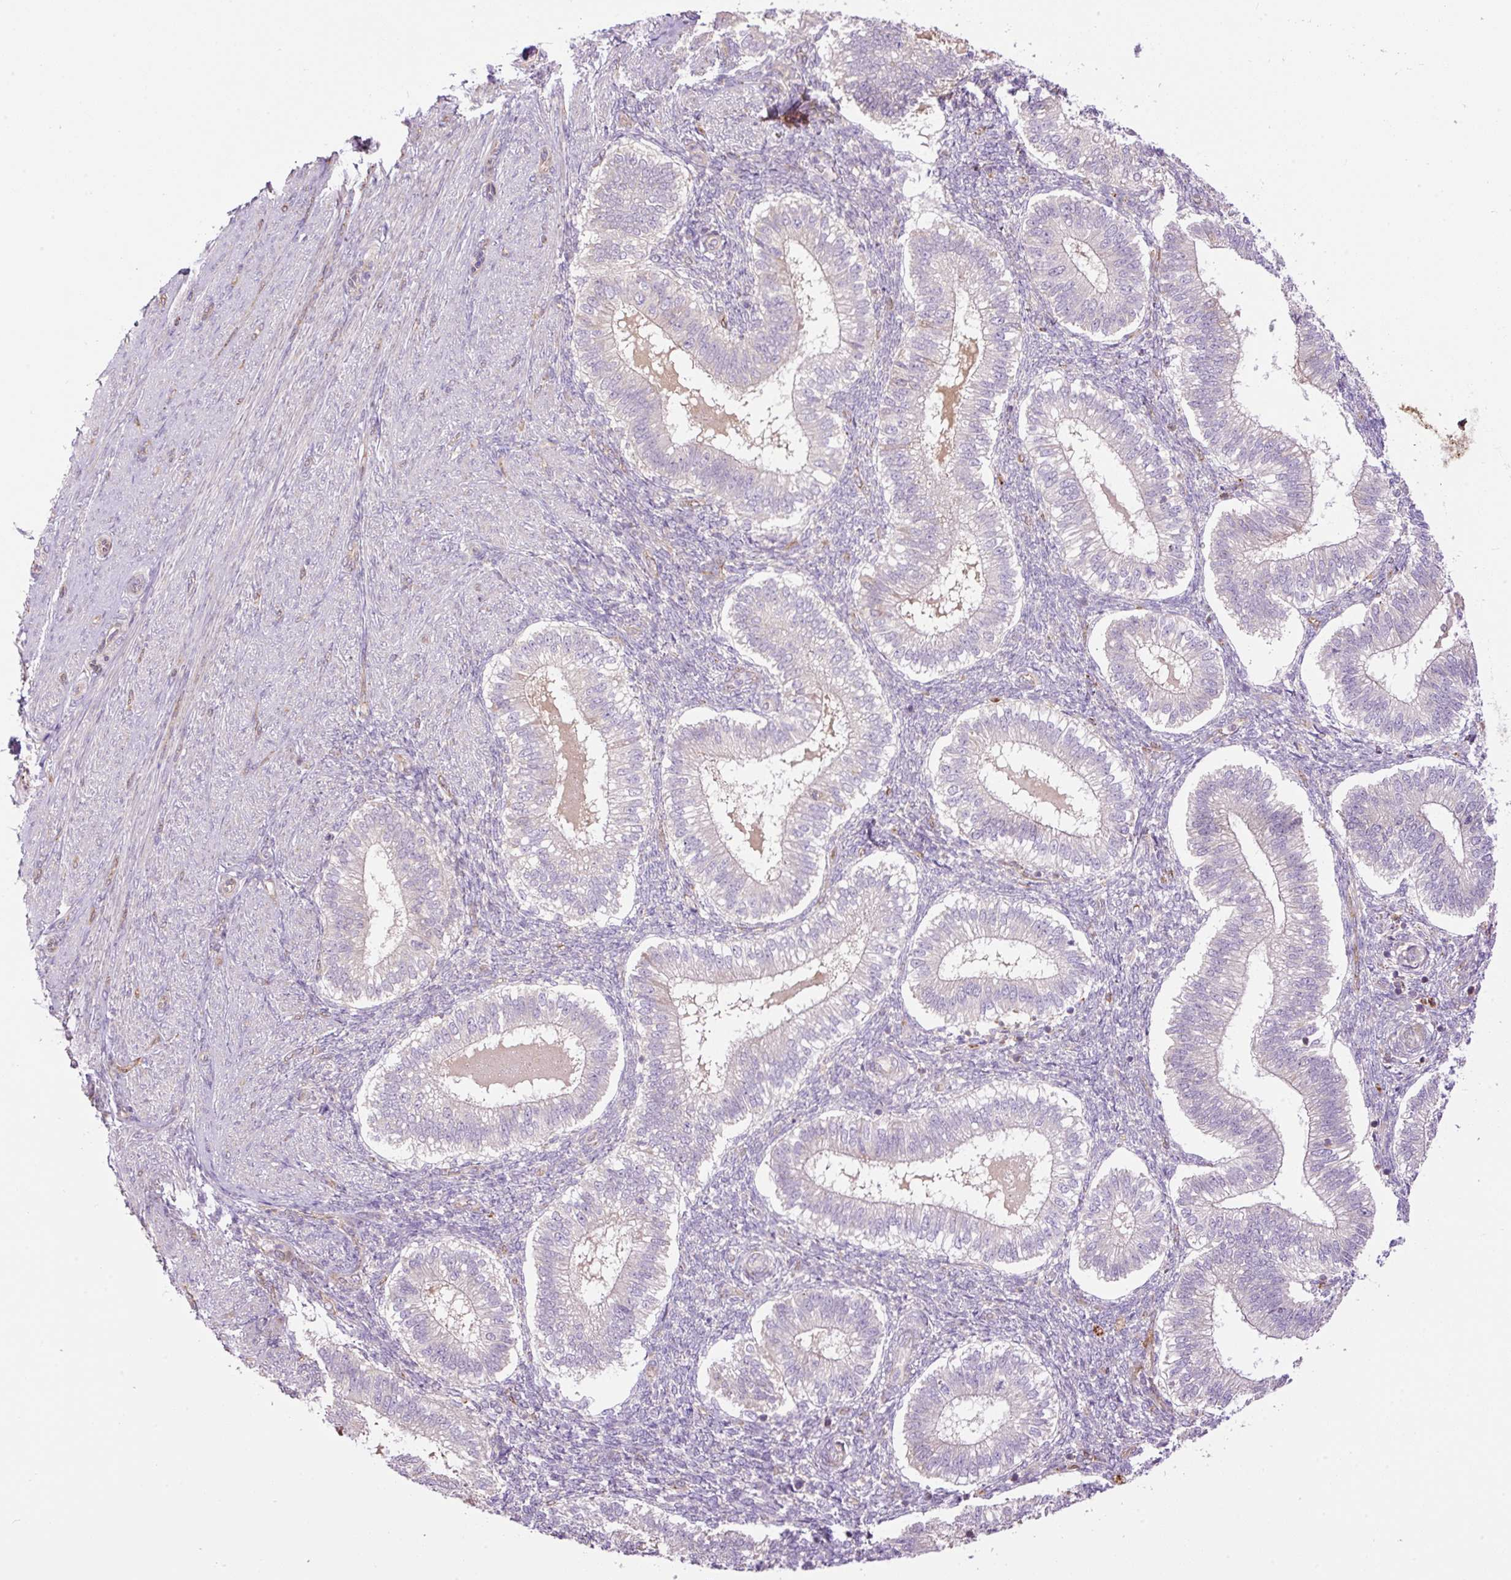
{"staining": {"intensity": "weak", "quantity": "<25%", "location": "cytoplasmic/membranous"}, "tissue": "endometrium", "cell_type": "Cells in endometrial stroma", "image_type": "normal", "snomed": [{"axis": "morphology", "description": "Normal tissue, NOS"}, {"axis": "topography", "description": "Endometrium"}], "caption": "This is an immunohistochemistry image of benign endometrium. There is no expression in cells in endometrial stroma.", "gene": "PPME1", "patient": {"sex": "female", "age": 25}}